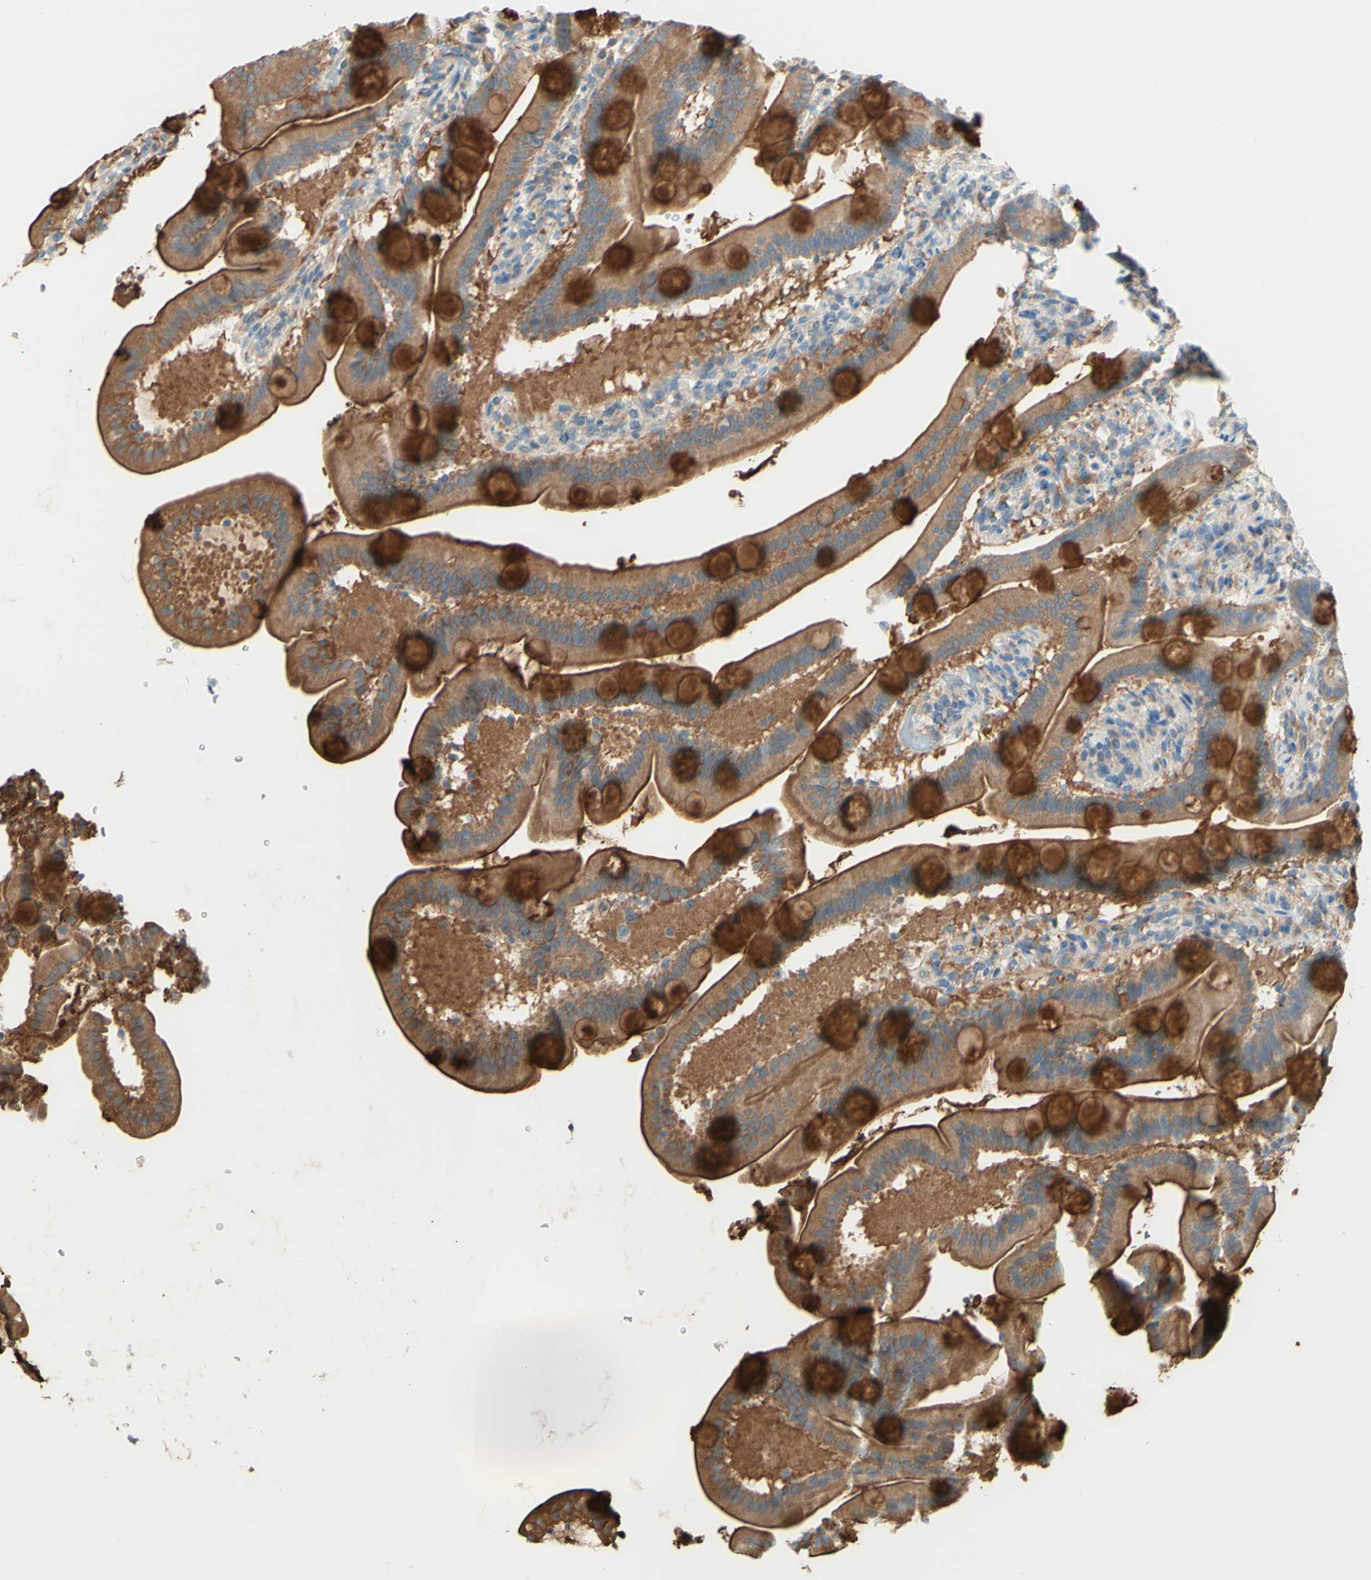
{"staining": {"intensity": "strong", "quantity": "25%-75%", "location": "cytoplasmic/membranous"}, "tissue": "duodenum", "cell_type": "Glandular cells", "image_type": "normal", "snomed": [{"axis": "morphology", "description": "Normal tissue, NOS"}, {"axis": "topography", "description": "Duodenum"}], "caption": "Strong cytoplasmic/membranous staining is present in about 25%-75% of glandular cells in benign duodenum. The staining is performed using DAB brown chromogen to label protein expression. The nuclei are counter-stained blue using hematoxylin.", "gene": "MTM1", "patient": {"sex": "male", "age": 54}}